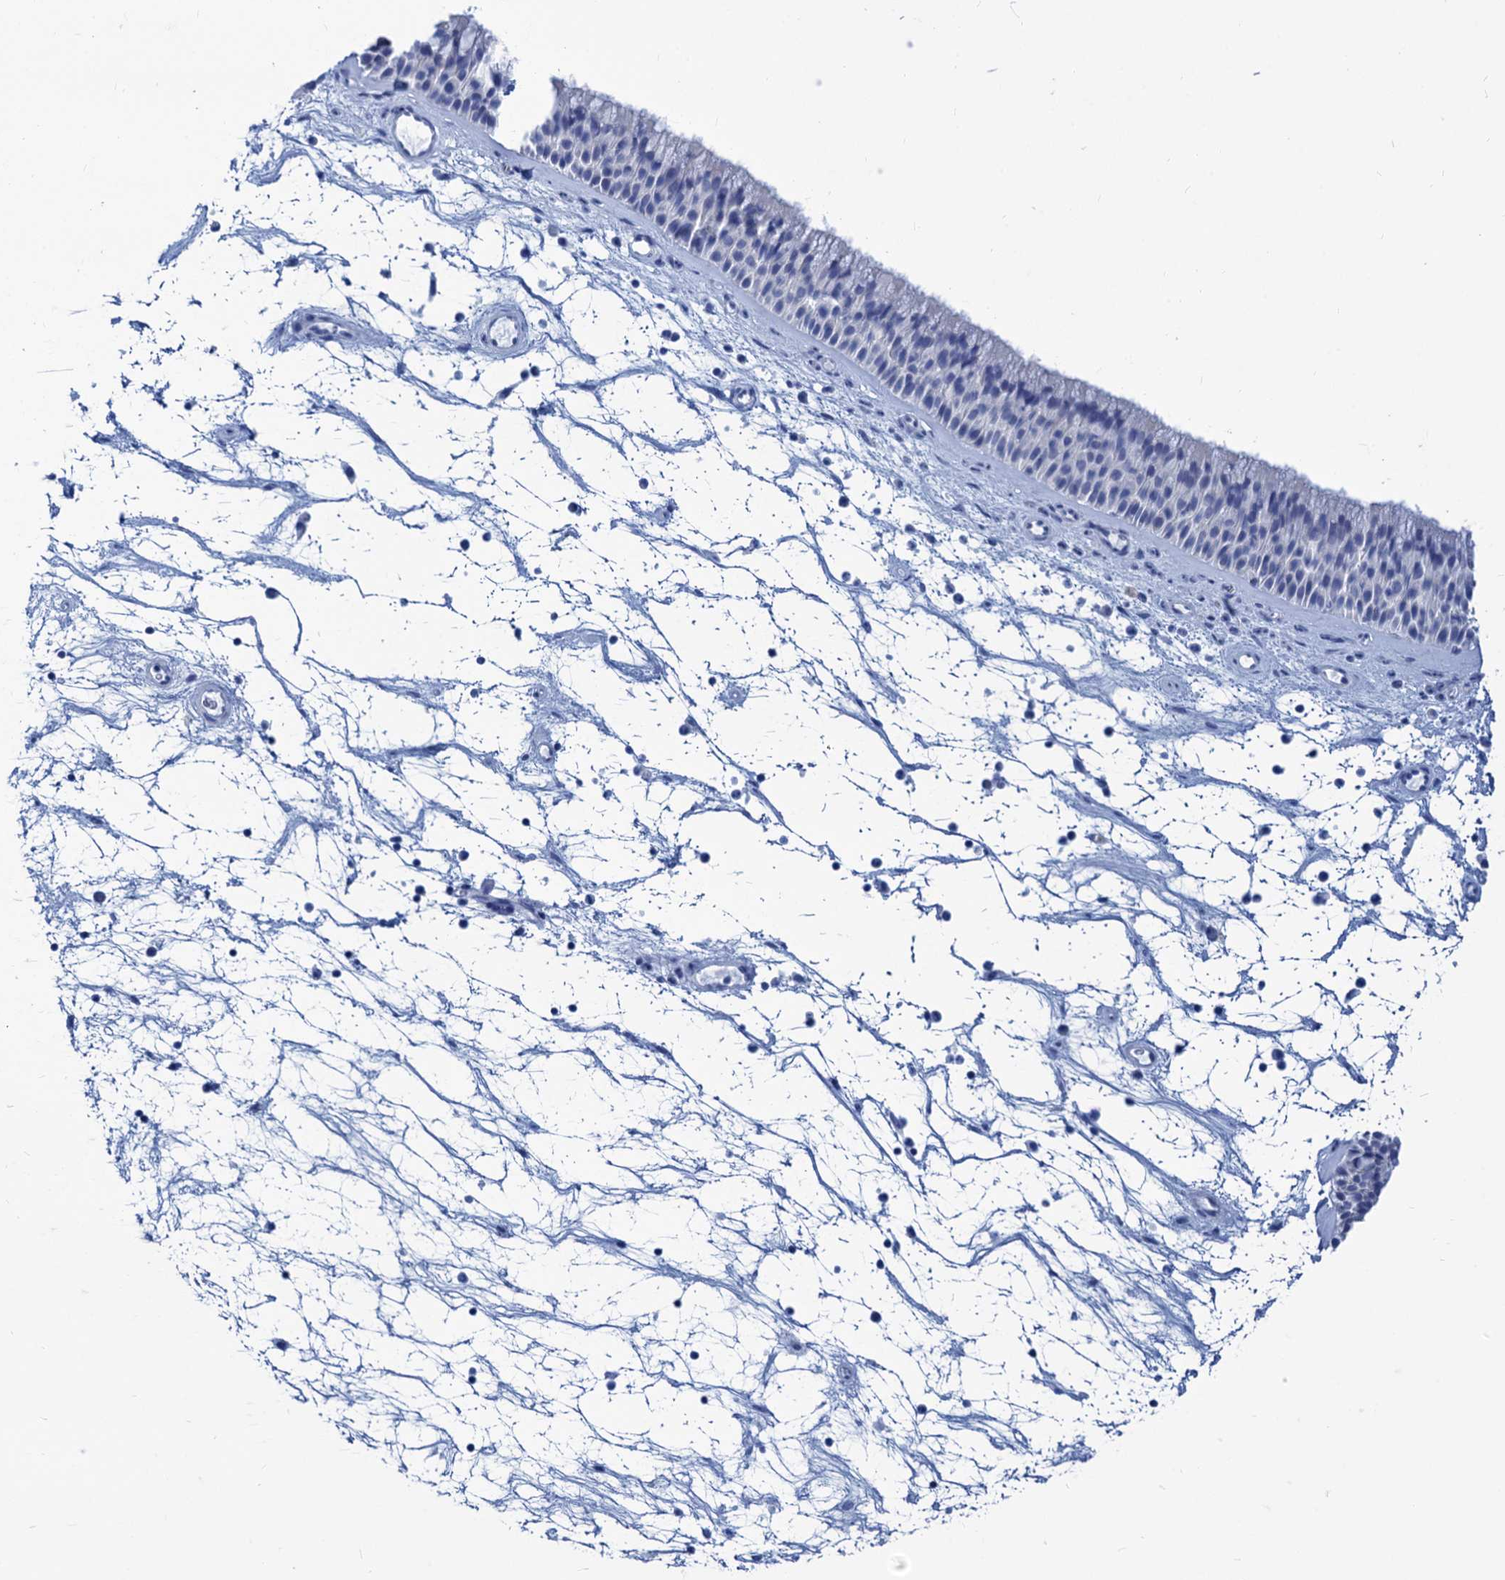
{"staining": {"intensity": "negative", "quantity": "none", "location": "none"}, "tissue": "nasopharynx", "cell_type": "Respiratory epithelial cells", "image_type": "normal", "snomed": [{"axis": "morphology", "description": "Normal tissue, NOS"}, {"axis": "topography", "description": "Nasopharynx"}], "caption": "Immunohistochemistry histopathology image of benign human nasopharynx stained for a protein (brown), which demonstrates no positivity in respiratory epithelial cells. (DAB (3,3'-diaminobenzidine) immunohistochemistry (IHC), high magnification).", "gene": "CABYR", "patient": {"sex": "male", "age": 64}}